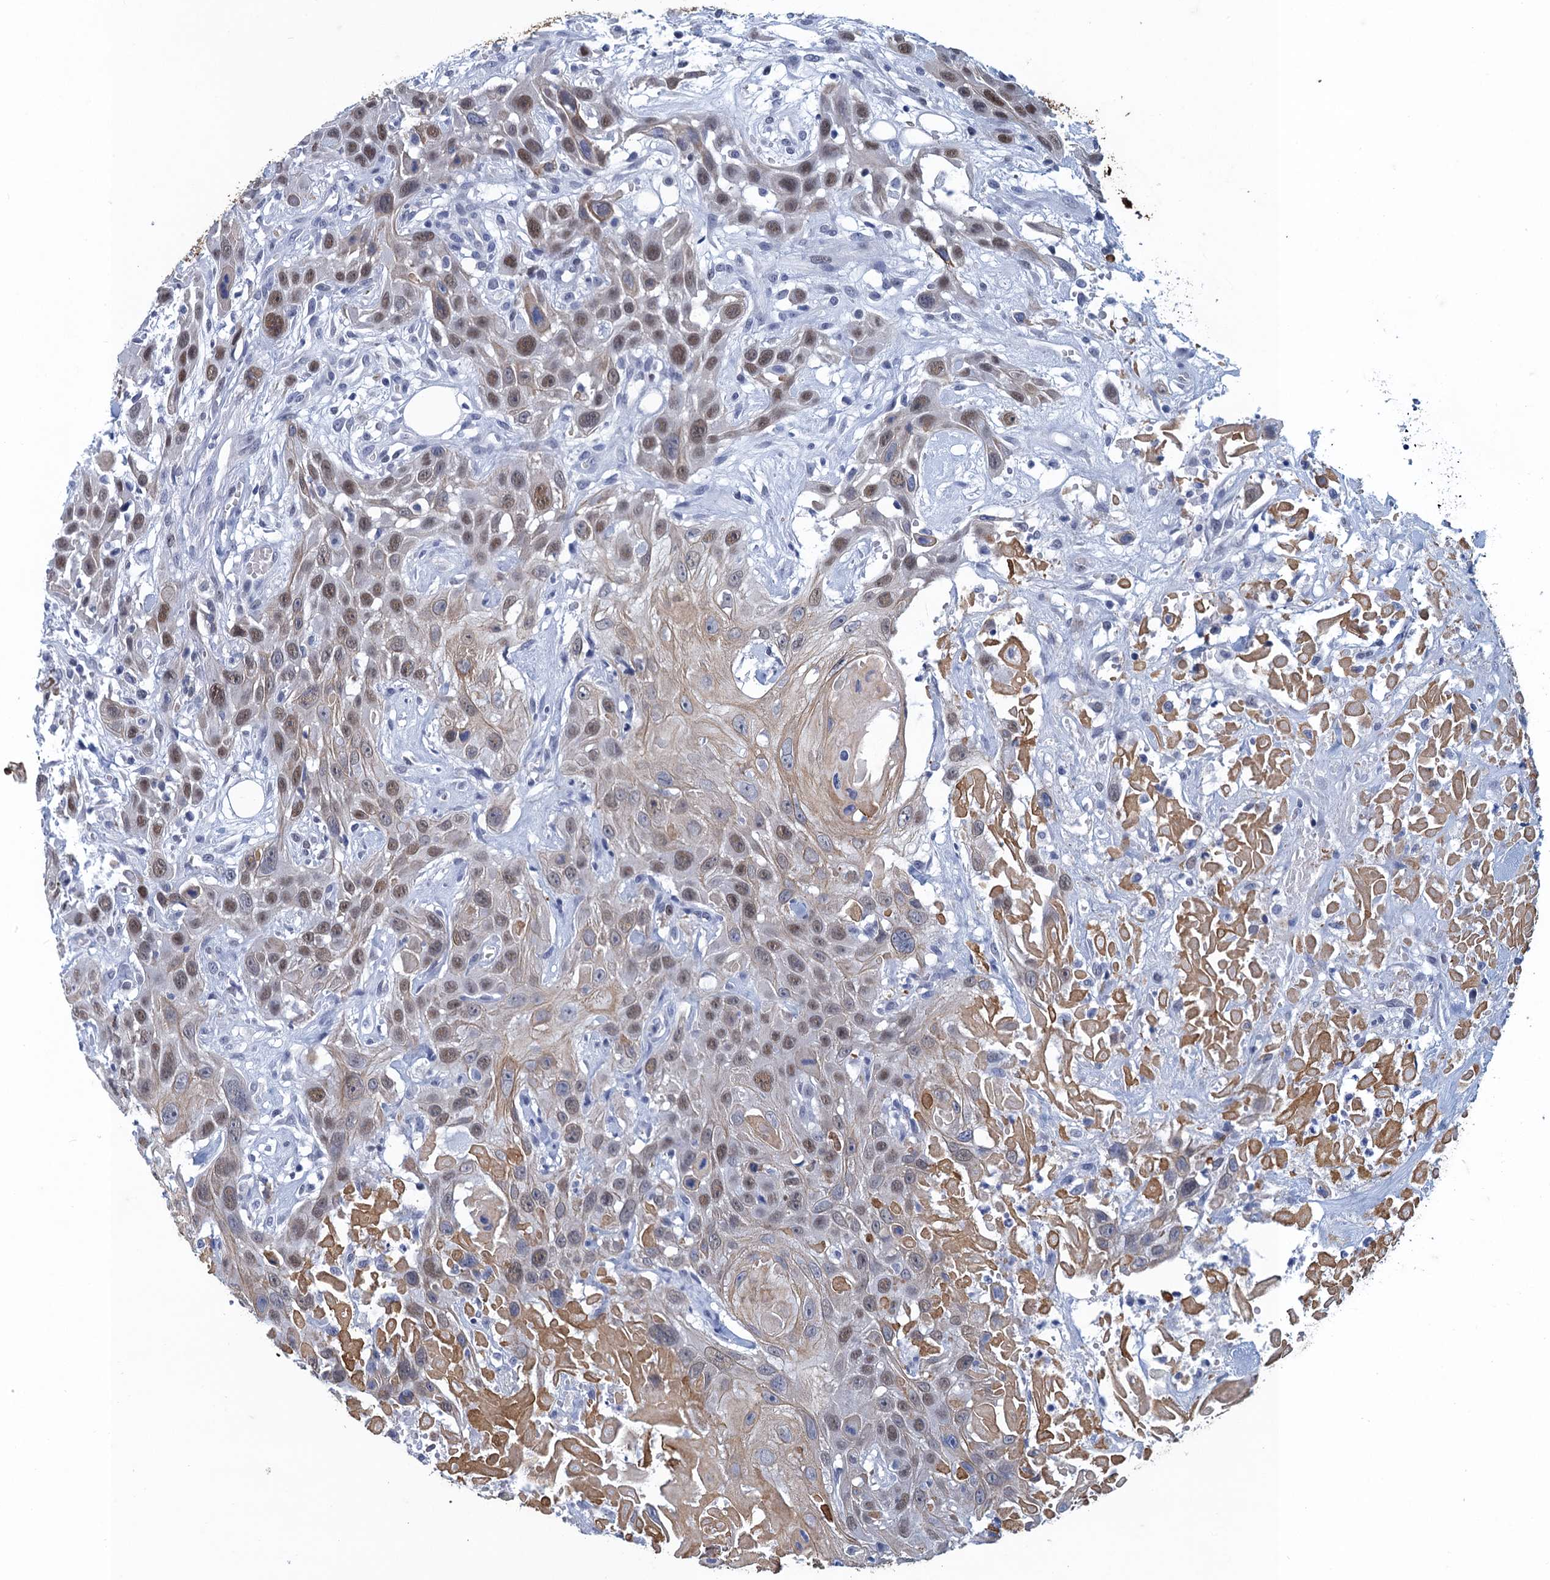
{"staining": {"intensity": "weak", "quantity": "25%-75%", "location": "nuclear"}, "tissue": "head and neck cancer", "cell_type": "Tumor cells", "image_type": "cancer", "snomed": [{"axis": "morphology", "description": "Squamous cell carcinoma, NOS"}, {"axis": "topography", "description": "Head-Neck"}], "caption": "Immunohistochemistry photomicrograph of human head and neck cancer (squamous cell carcinoma) stained for a protein (brown), which exhibits low levels of weak nuclear positivity in approximately 25%-75% of tumor cells.", "gene": "GINS3", "patient": {"sex": "male", "age": 81}}